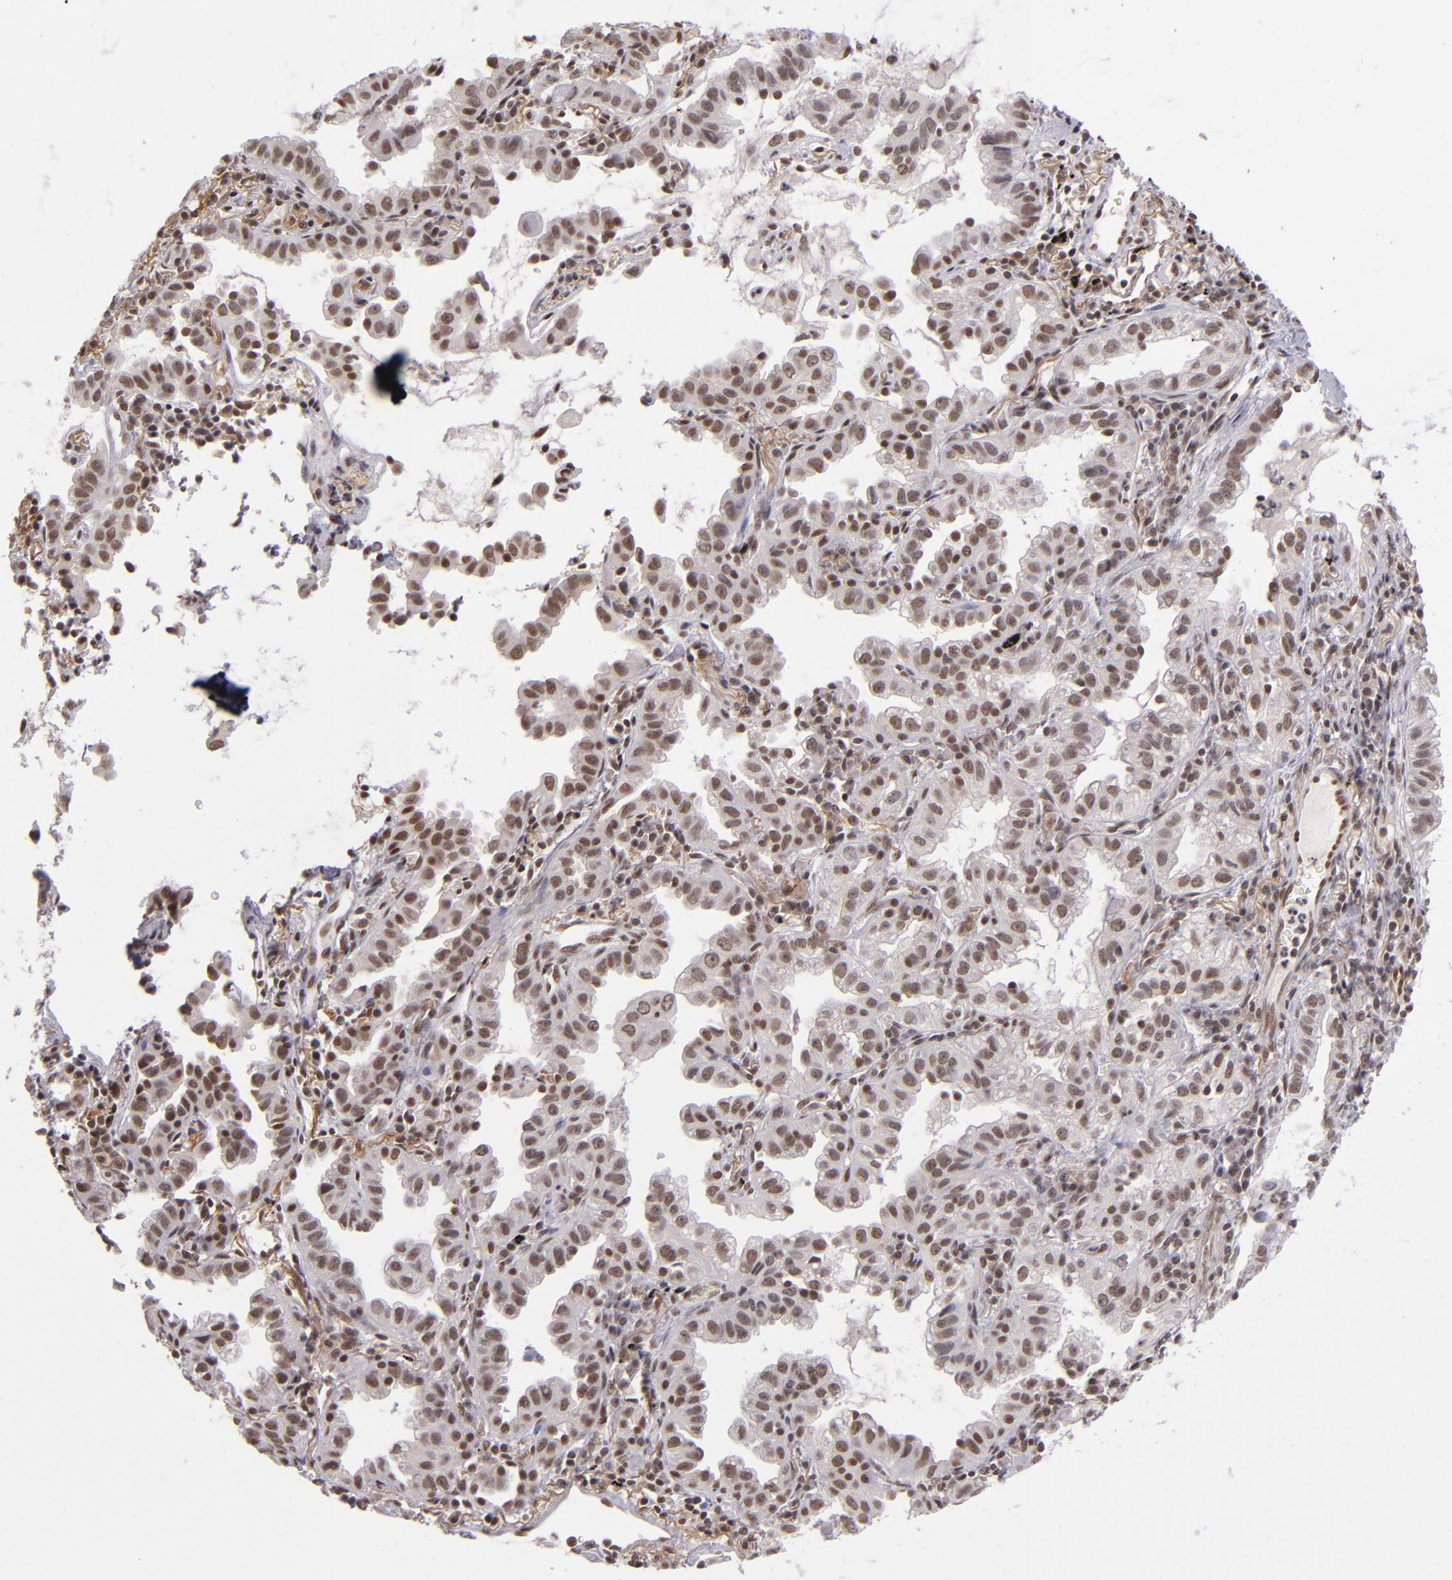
{"staining": {"intensity": "moderate", "quantity": ">75%", "location": "nuclear"}, "tissue": "lung cancer", "cell_type": "Tumor cells", "image_type": "cancer", "snomed": [{"axis": "morphology", "description": "Adenocarcinoma, NOS"}, {"axis": "topography", "description": "Lung"}], "caption": "Protein expression by immunohistochemistry shows moderate nuclear expression in approximately >75% of tumor cells in lung cancer (adenocarcinoma). The protein is shown in brown color, while the nuclei are stained blue.", "gene": "ZNF148", "patient": {"sex": "female", "age": 50}}